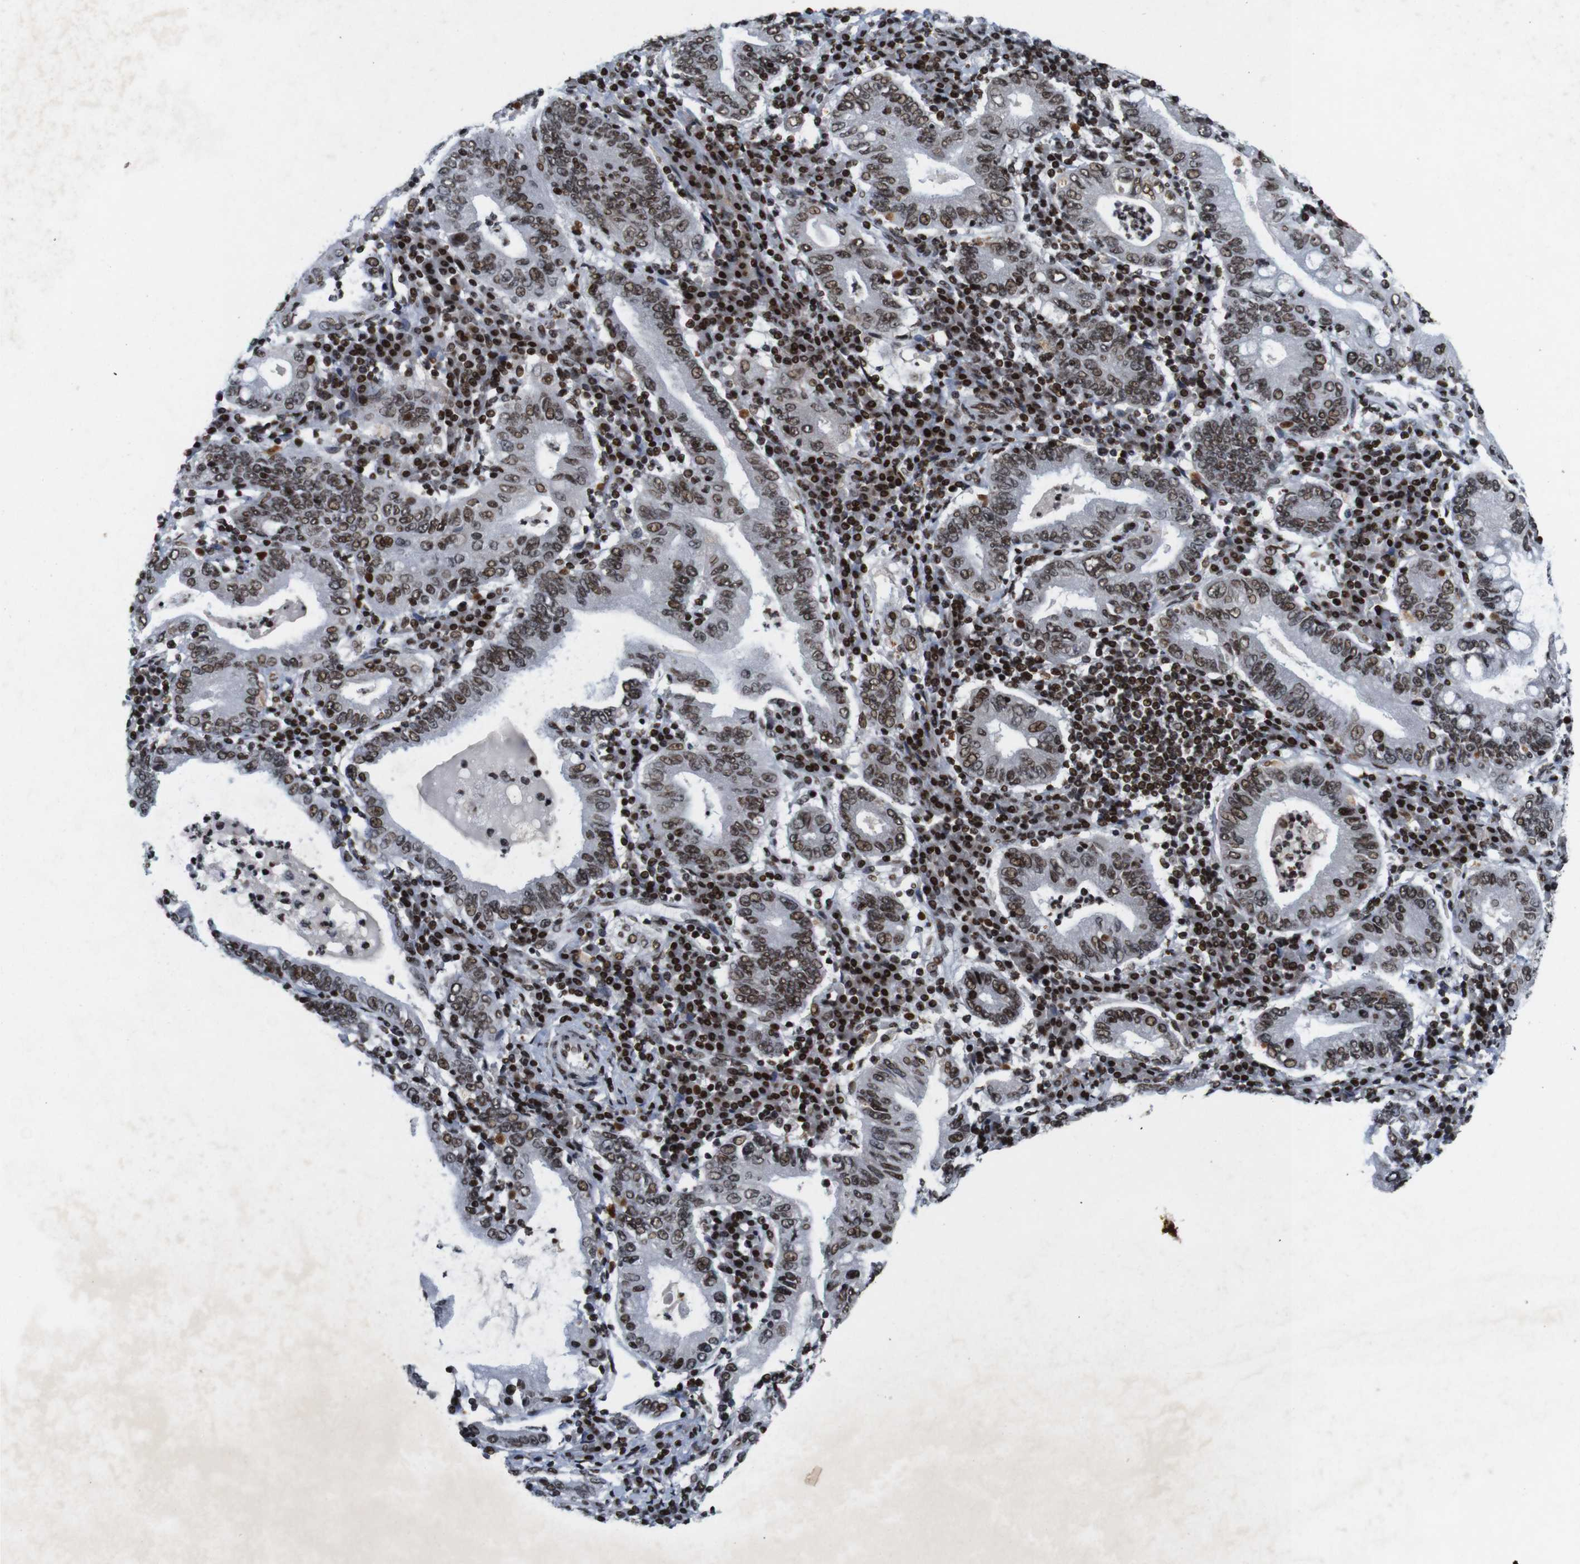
{"staining": {"intensity": "weak", "quantity": ">75%", "location": "nuclear"}, "tissue": "stomach cancer", "cell_type": "Tumor cells", "image_type": "cancer", "snomed": [{"axis": "morphology", "description": "Normal tissue, NOS"}, {"axis": "morphology", "description": "Adenocarcinoma, NOS"}, {"axis": "topography", "description": "Esophagus"}, {"axis": "topography", "description": "Stomach, upper"}, {"axis": "topography", "description": "Peripheral nerve tissue"}], "caption": "Stomach cancer (adenocarcinoma) stained for a protein exhibits weak nuclear positivity in tumor cells. (Stains: DAB in brown, nuclei in blue, Microscopy: brightfield microscopy at high magnification).", "gene": "MAGEH1", "patient": {"sex": "male", "age": 62}}